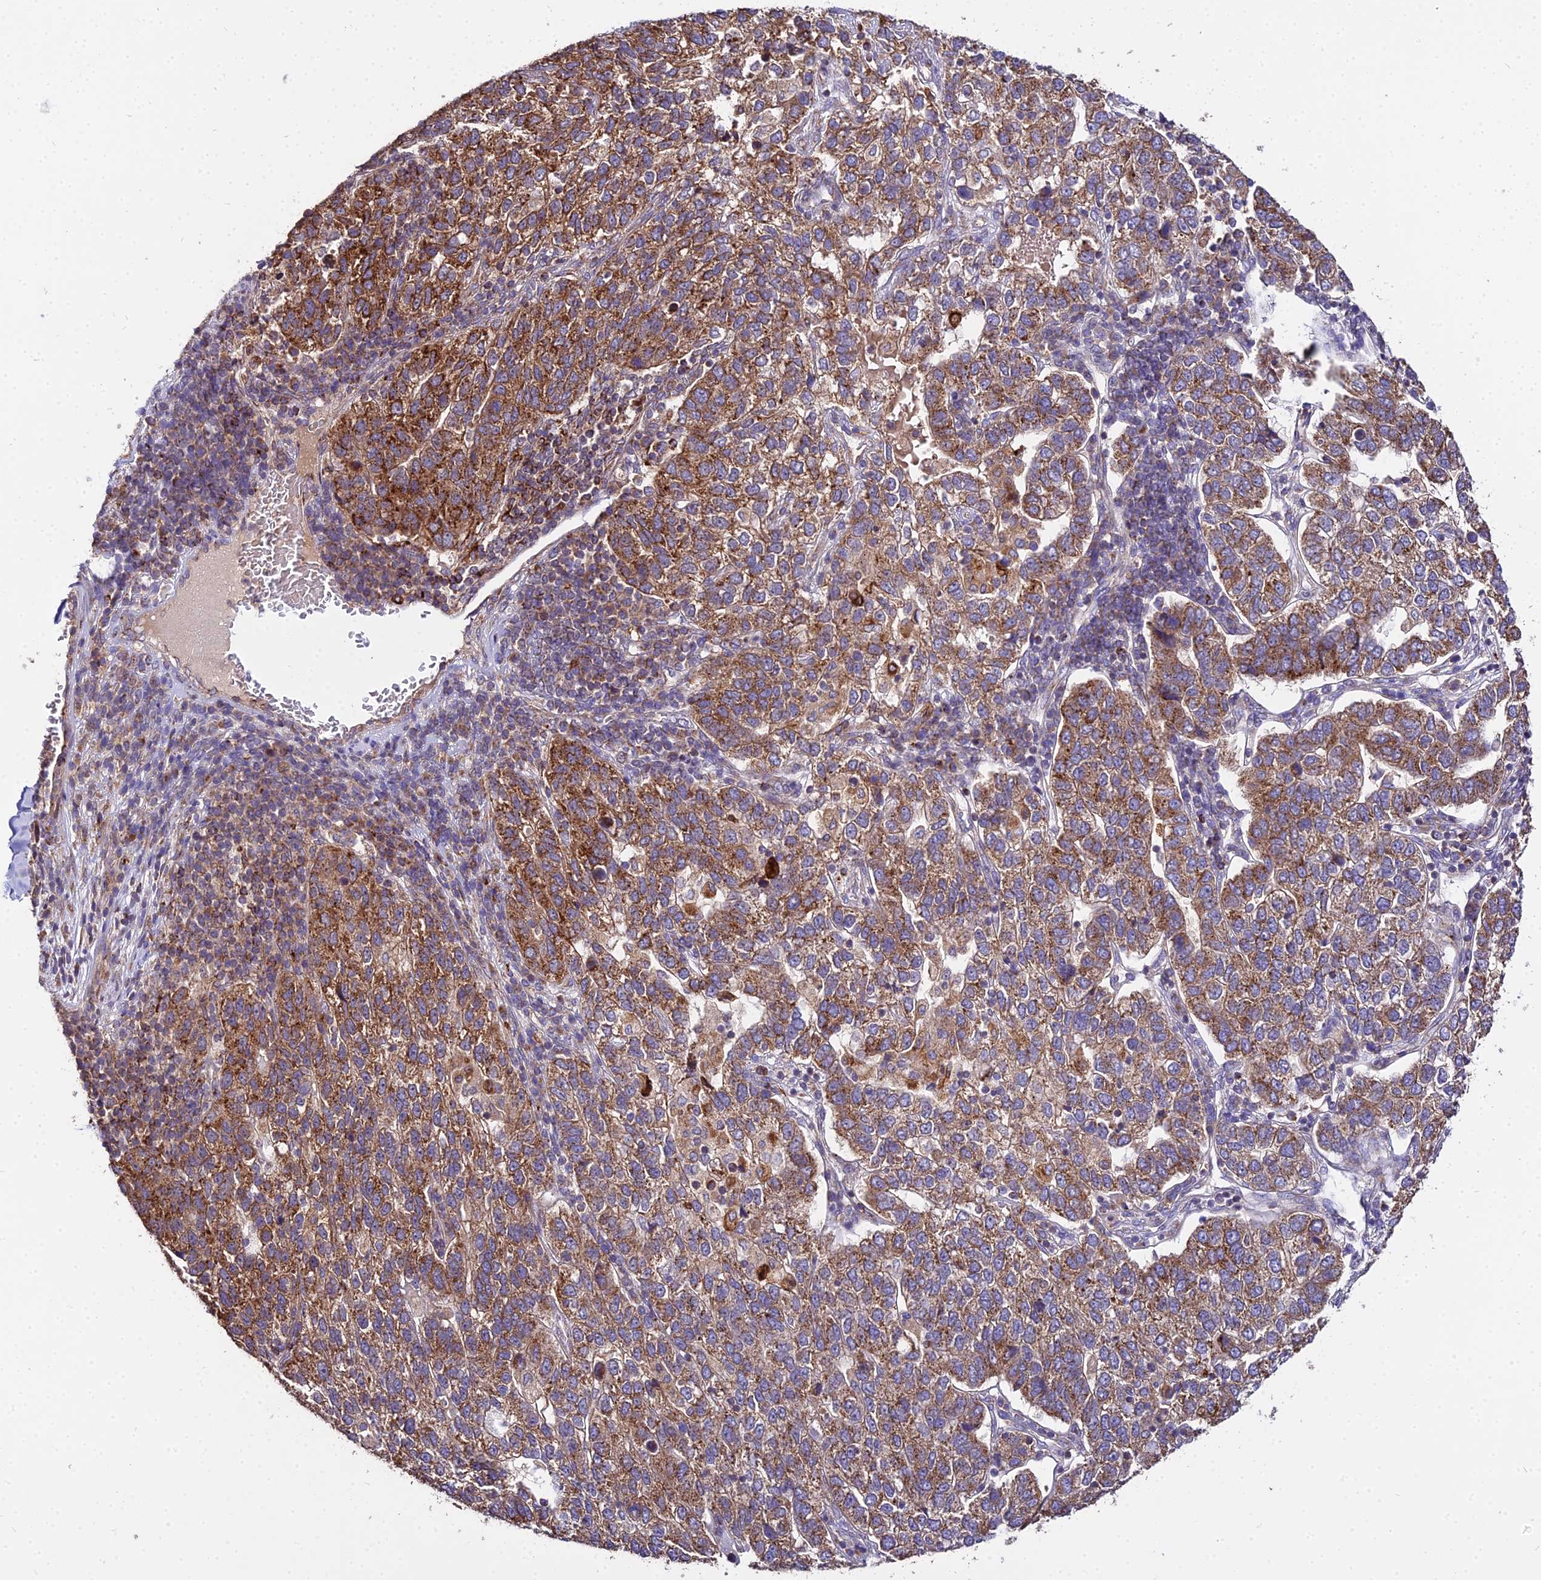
{"staining": {"intensity": "moderate", "quantity": ">75%", "location": "cytoplasmic/membranous"}, "tissue": "pancreatic cancer", "cell_type": "Tumor cells", "image_type": "cancer", "snomed": [{"axis": "morphology", "description": "Adenocarcinoma, NOS"}, {"axis": "topography", "description": "Pancreas"}], "caption": "Brown immunohistochemical staining in human pancreatic cancer exhibits moderate cytoplasmic/membranous staining in approximately >75% of tumor cells.", "gene": "PEX19", "patient": {"sex": "female", "age": 61}}